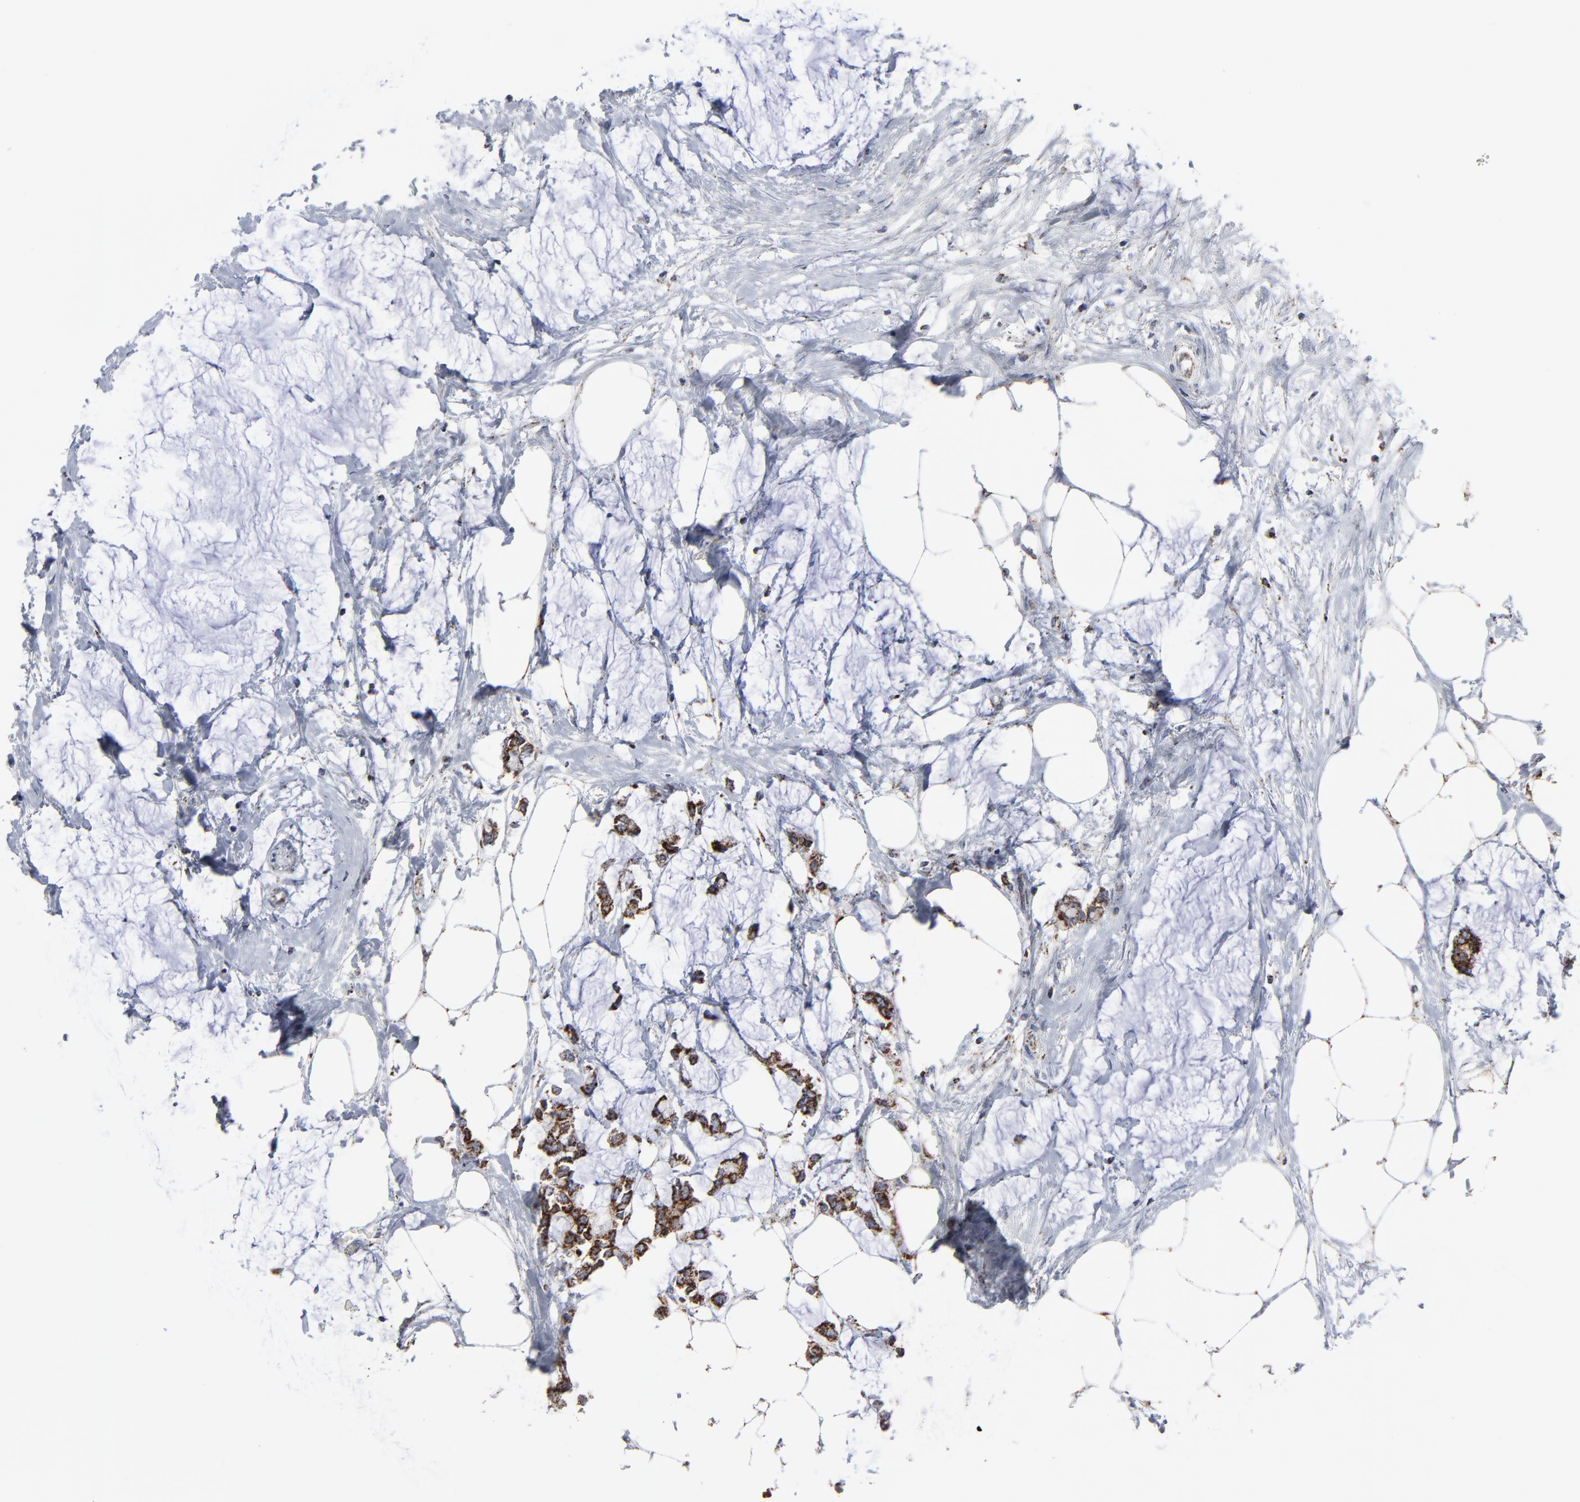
{"staining": {"intensity": "moderate", "quantity": ">75%", "location": "cytoplasmic/membranous"}, "tissue": "colorectal cancer", "cell_type": "Tumor cells", "image_type": "cancer", "snomed": [{"axis": "morphology", "description": "Normal tissue, NOS"}, {"axis": "morphology", "description": "Adenocarcinoma, NOS"}, {"axis": "topography", "description": "Colon"}, {"axis": "topography", "description": "Peripheral nerve tissue"}], "caption": "The image reveals a brown stain indicating the presence of a protein in the cytoplasmic/membranous of tumor cells in colorectal cancer.", "gene": "TXNRD2", "patient": {"sex": "male", "age": 14}}